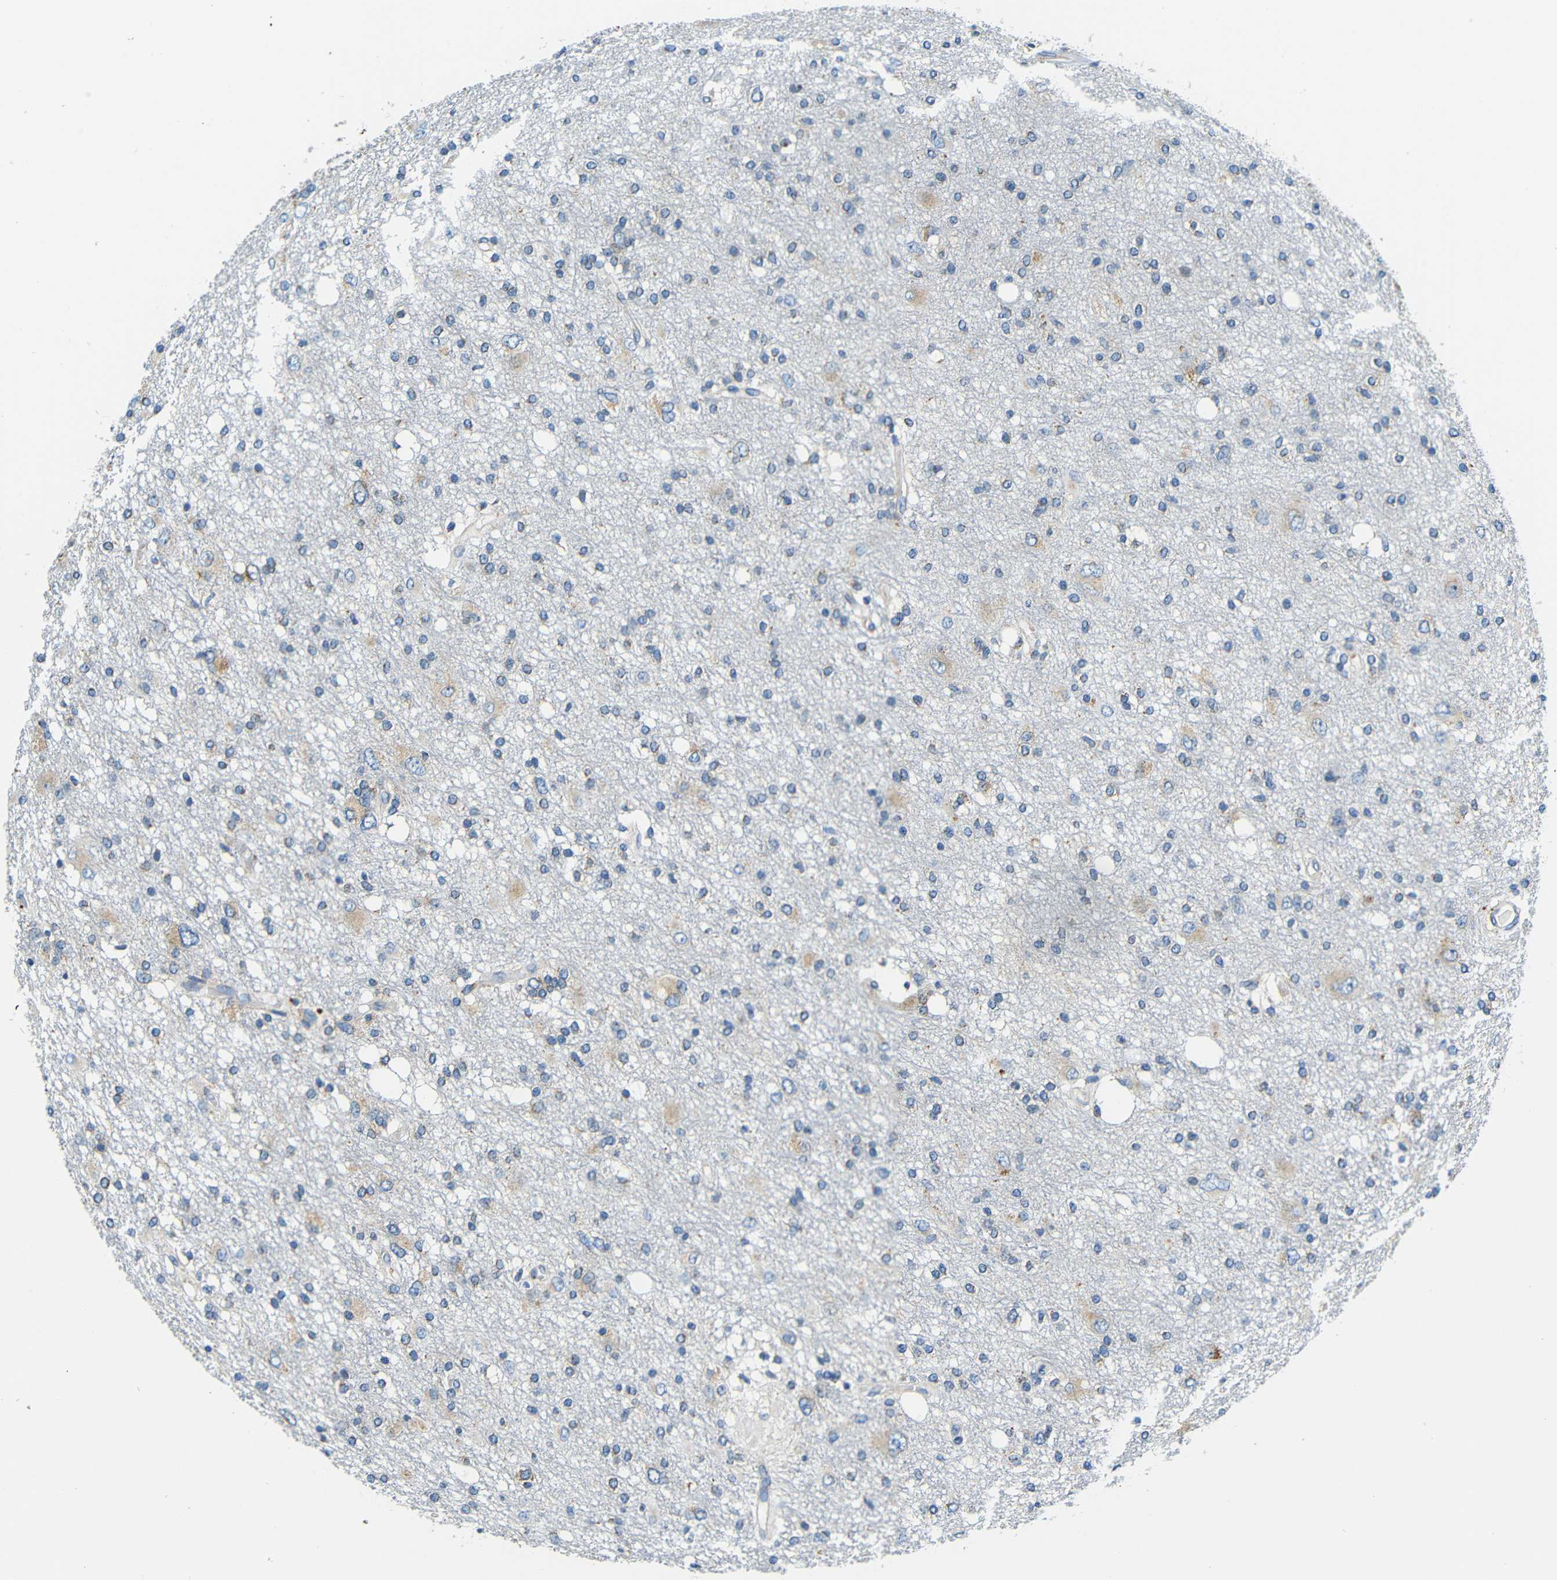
{"staining": {"intensity": "weak", "quantity": "<25%", "location": "cytoplasmic/membranous"}, "tissue": "glioma", "cell_type": "Tumor cells", "image_type": "cancer", "snomed": [{"axis": "morphology", "description": "Glioma, malignant, High grade"}, {"axis": "topography", "description": "Brain"}], "caption": "This is an immunohistochemistry image of human glioma. There is no positivity in tumor cells.", "gene": "USO1", "patient": {"sex": "female", "age": 59}}